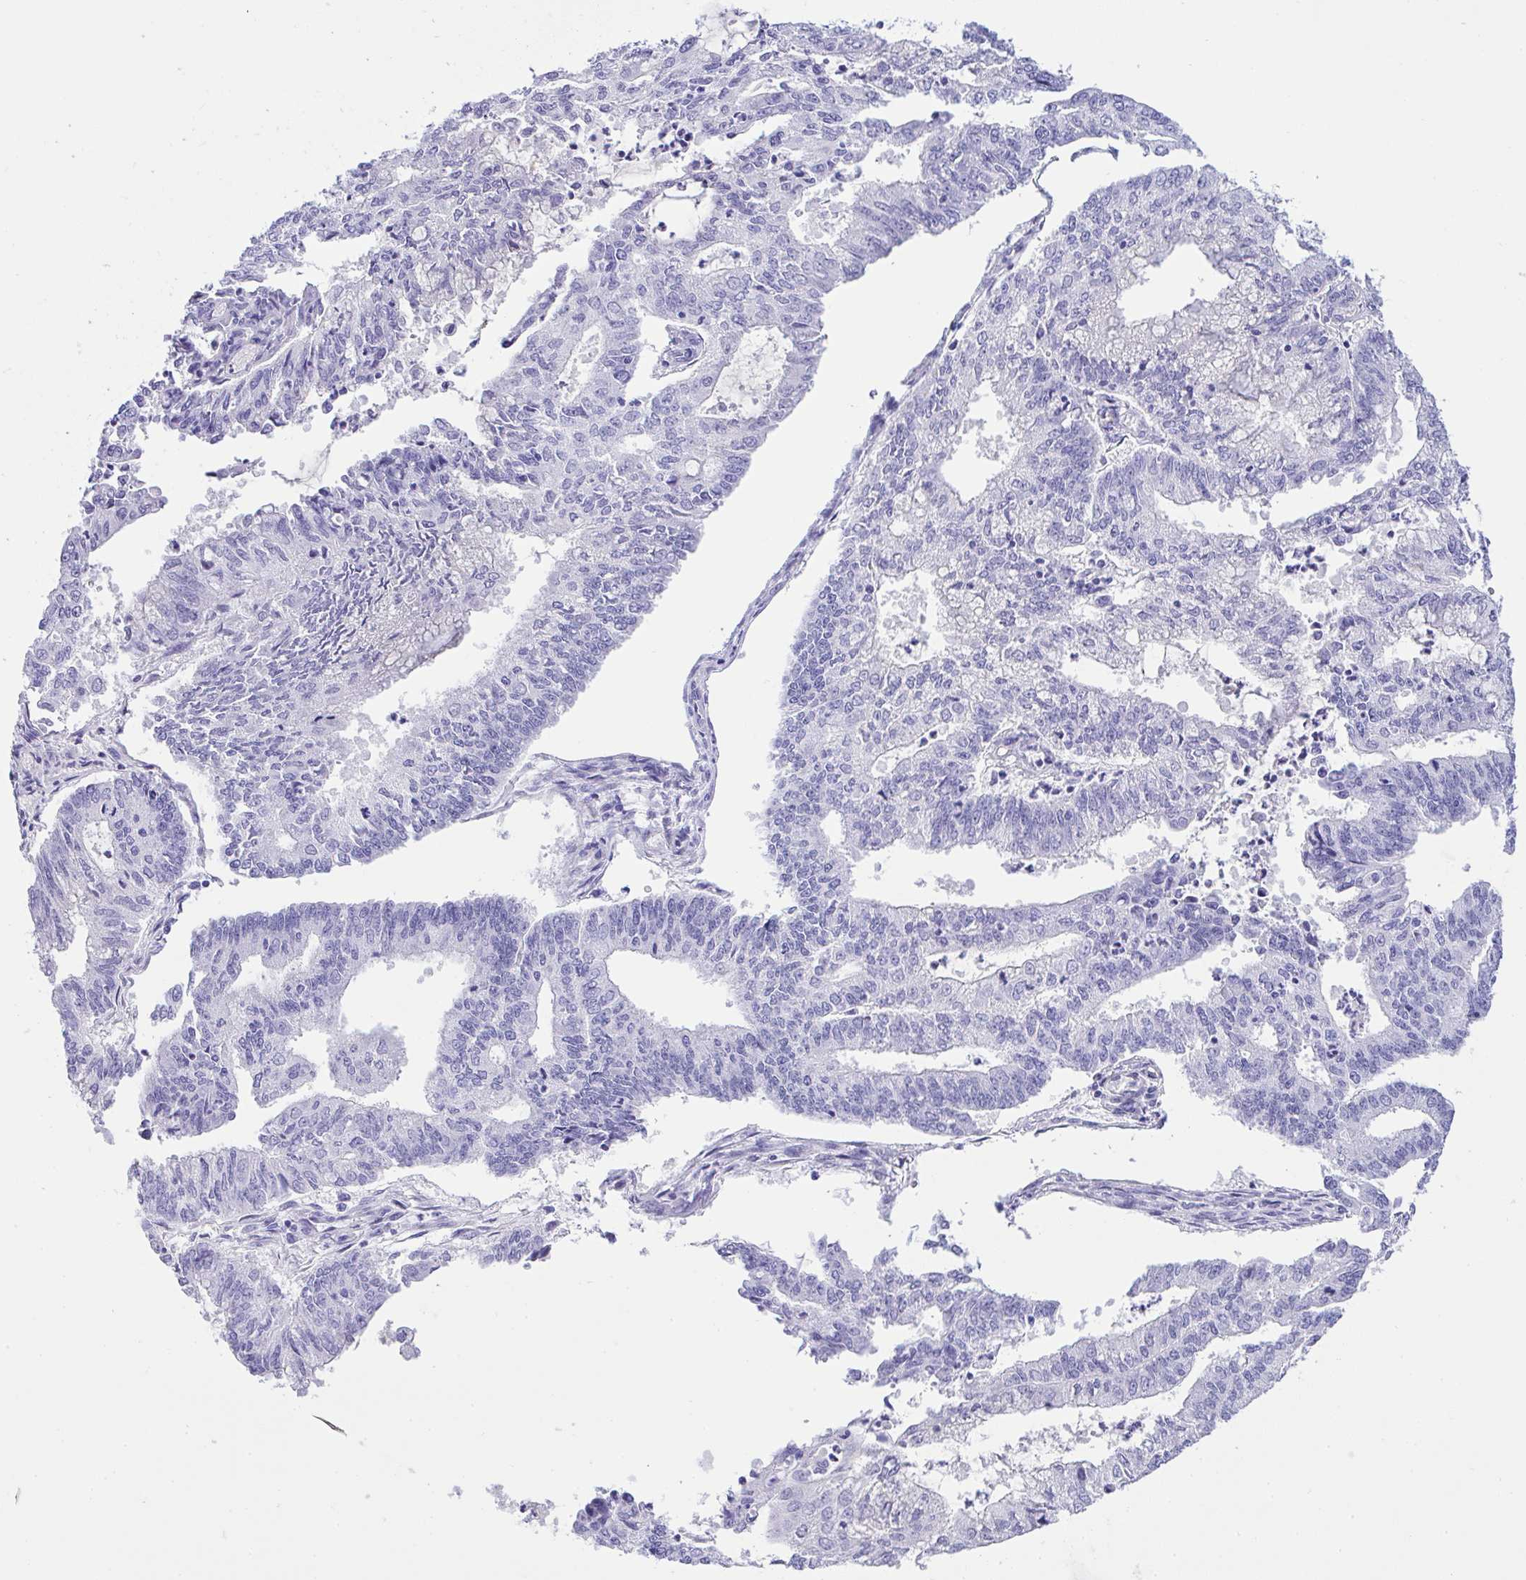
{"staining": {"intensity": "negative", "quantity": "none", "location": "none"}, "tissue": "endometrial cancer", "cell_type": "Tumor cells", "image_type": "cancer", "snomed": [{"axis": "morphology", "description": "Adenocarcinoma, NOS"}, {"axis": "topography", "description": "Endometrium"}], "caption": "An image of adenocarcinoma (endometrial) stained for a protein exhibits no brown staining in tumor cells.", "gene": "AKR1D1", "patient": {"sex": "female", "age": 61}}